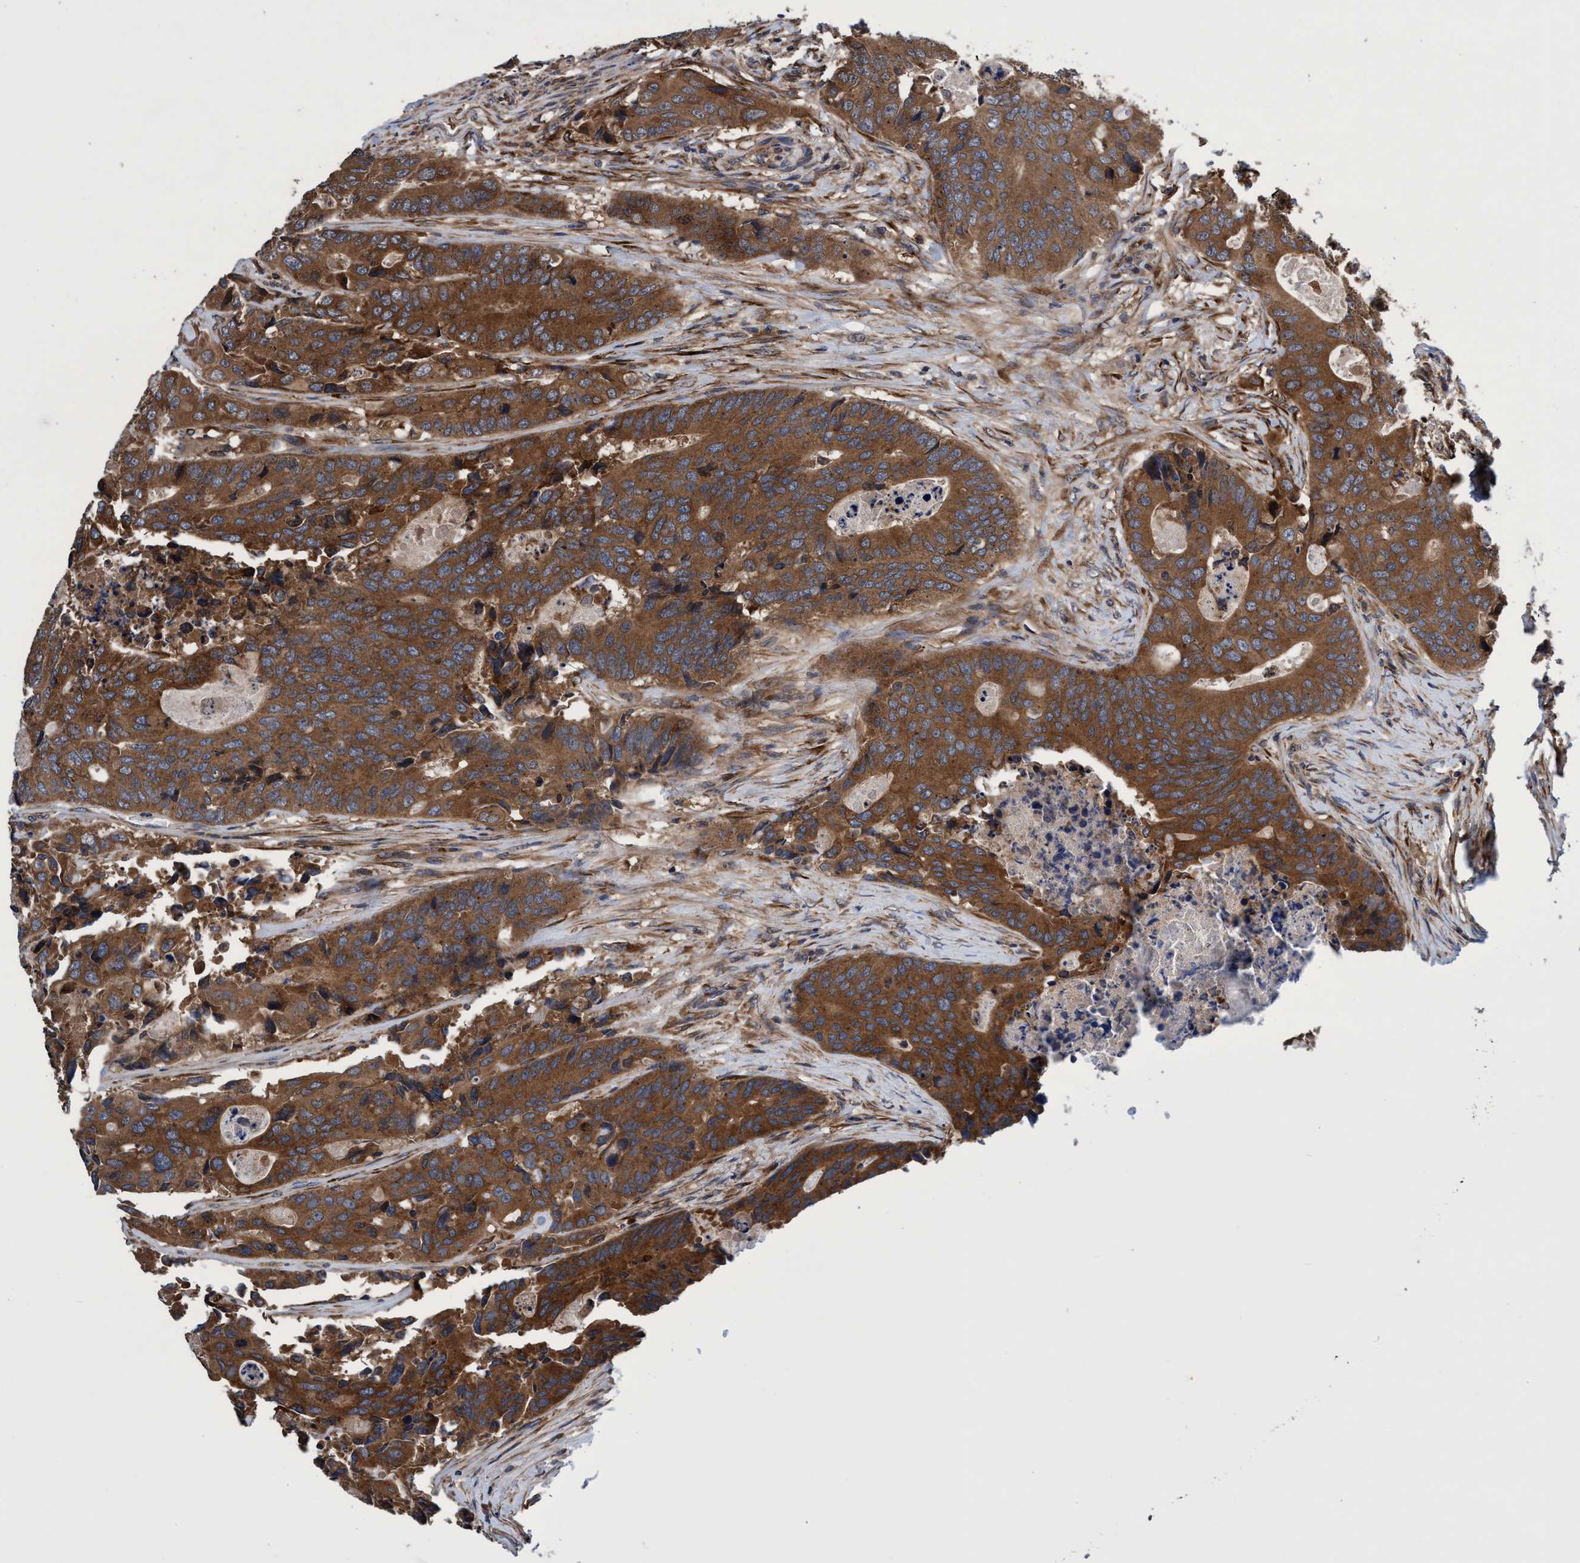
{"staining": {"intensity": "strong", "quantity": ">75%", "location": "cytoplasmic/membranous"}, "tissue": "colorectal cancer", "cell_type": "Tumor cells", "image_type": "cancer", "snomed": [{"axis": "morphology", "description": "Adenocarcinoma, NOS"}, {"axis": "topography", "description": "Colon"}], "caption": "A brown stain labels strong cytoplasmic/membranous staining of a protein in colorectal cancer tumor cells. (DAB IHC with brightfield microscopy, high magnification).", "gene": "CALCOCO2", "patient": {"sex": "male", "age": 71}}